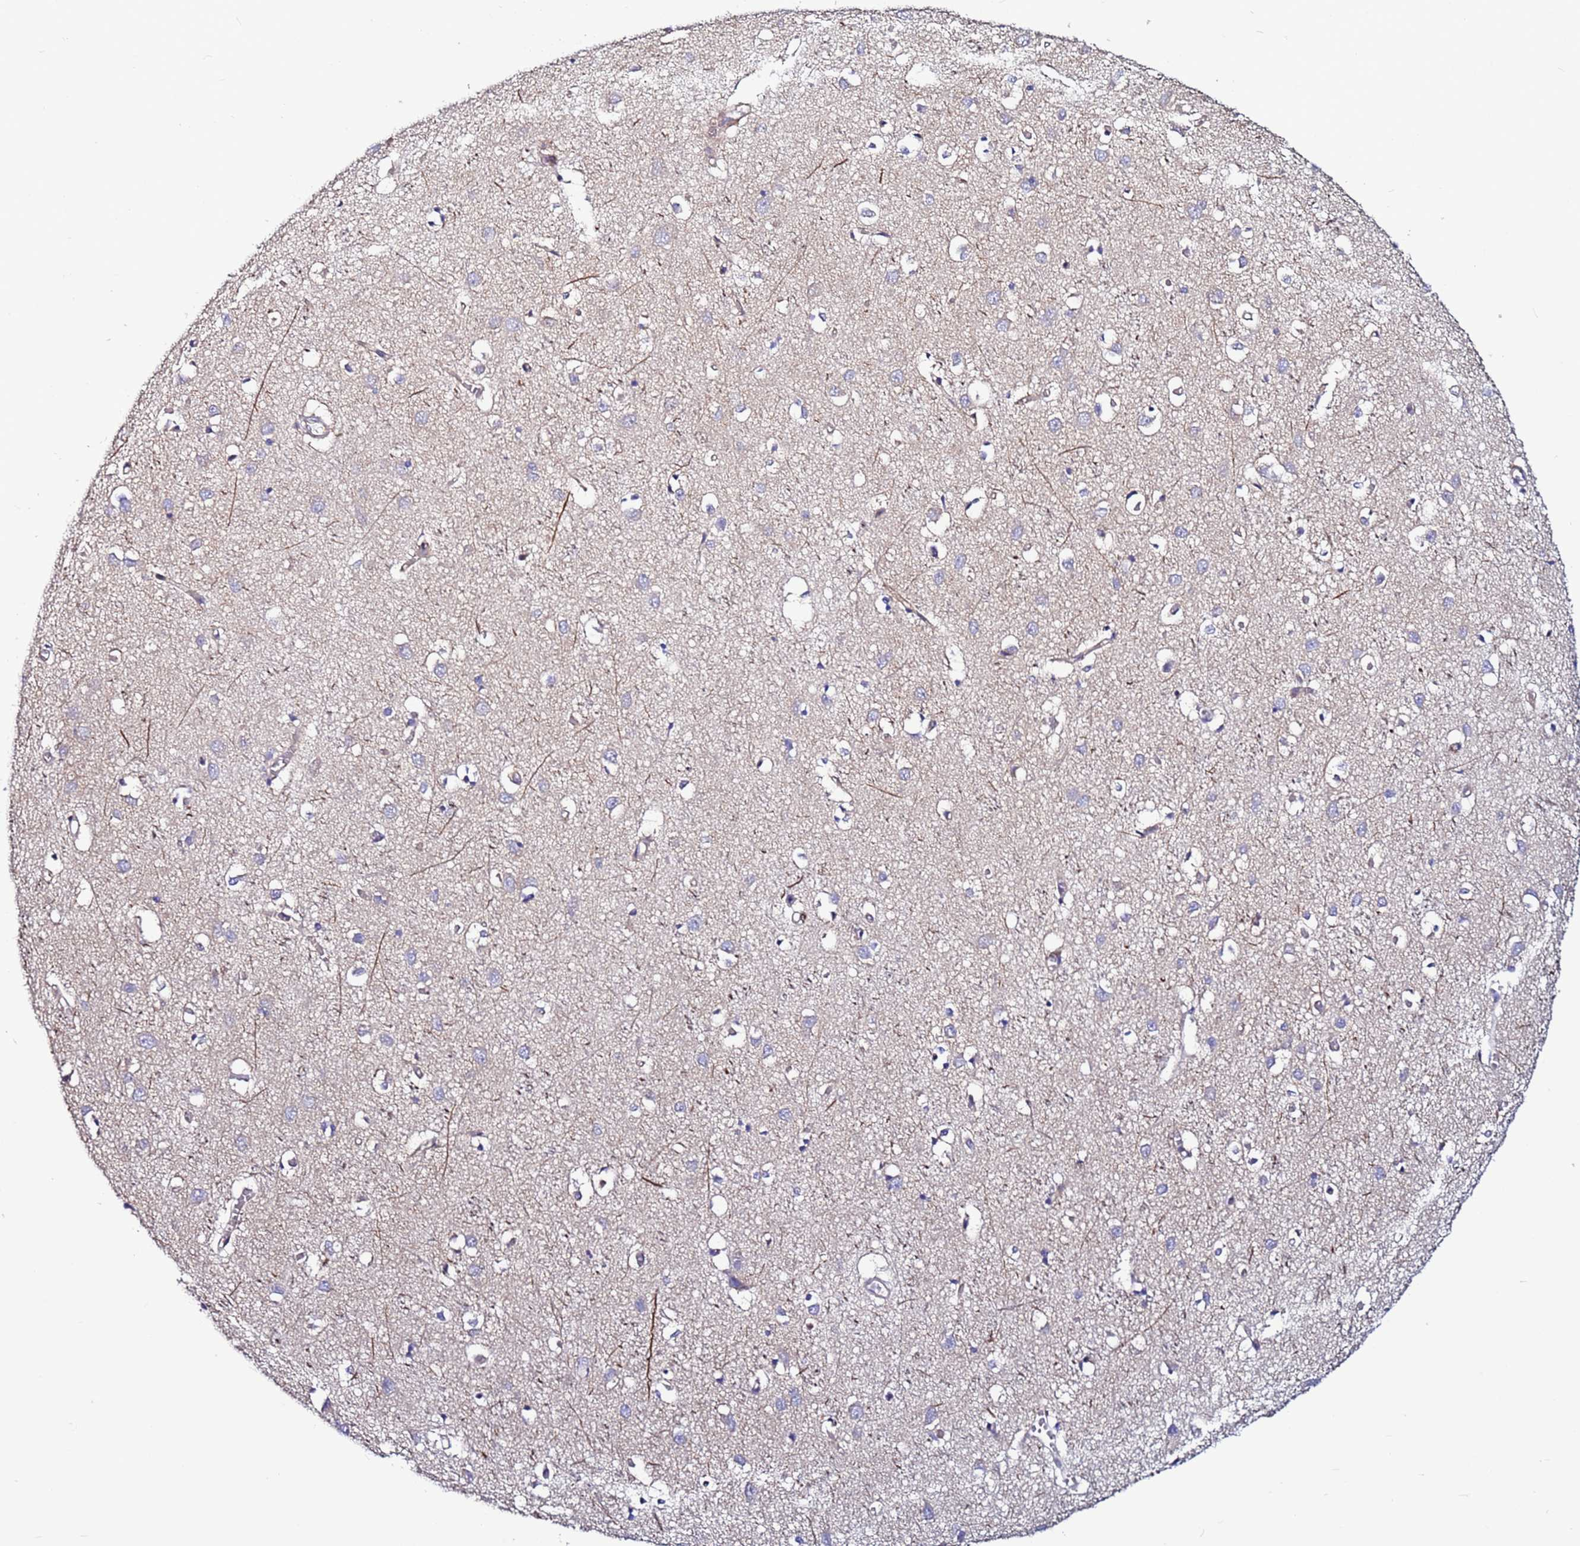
{"staining": {"intensity": "weak", "quantity": "<25%", "location": "cytoplasmic/membranous"}, "tissue": "cerebral cortex", "cell_type": "Endothelial cells", "image_type": "normal", "snomed": [{"axis": "morphology", "description": "Normal tissue, NOS"}, {"axis": "topography", "description": "Cerebral cortex"}], "caption": "High magnification brightfield microscopy of benign cerebral cortex stained with DAB (3,3'-diaminobenzidine) (brown) and counterstained with hematoxylin (blue): endothelial cells show no significant positivity.", "gene": "EFCAB8", "patient": {"sex": "female", "age": 64}}